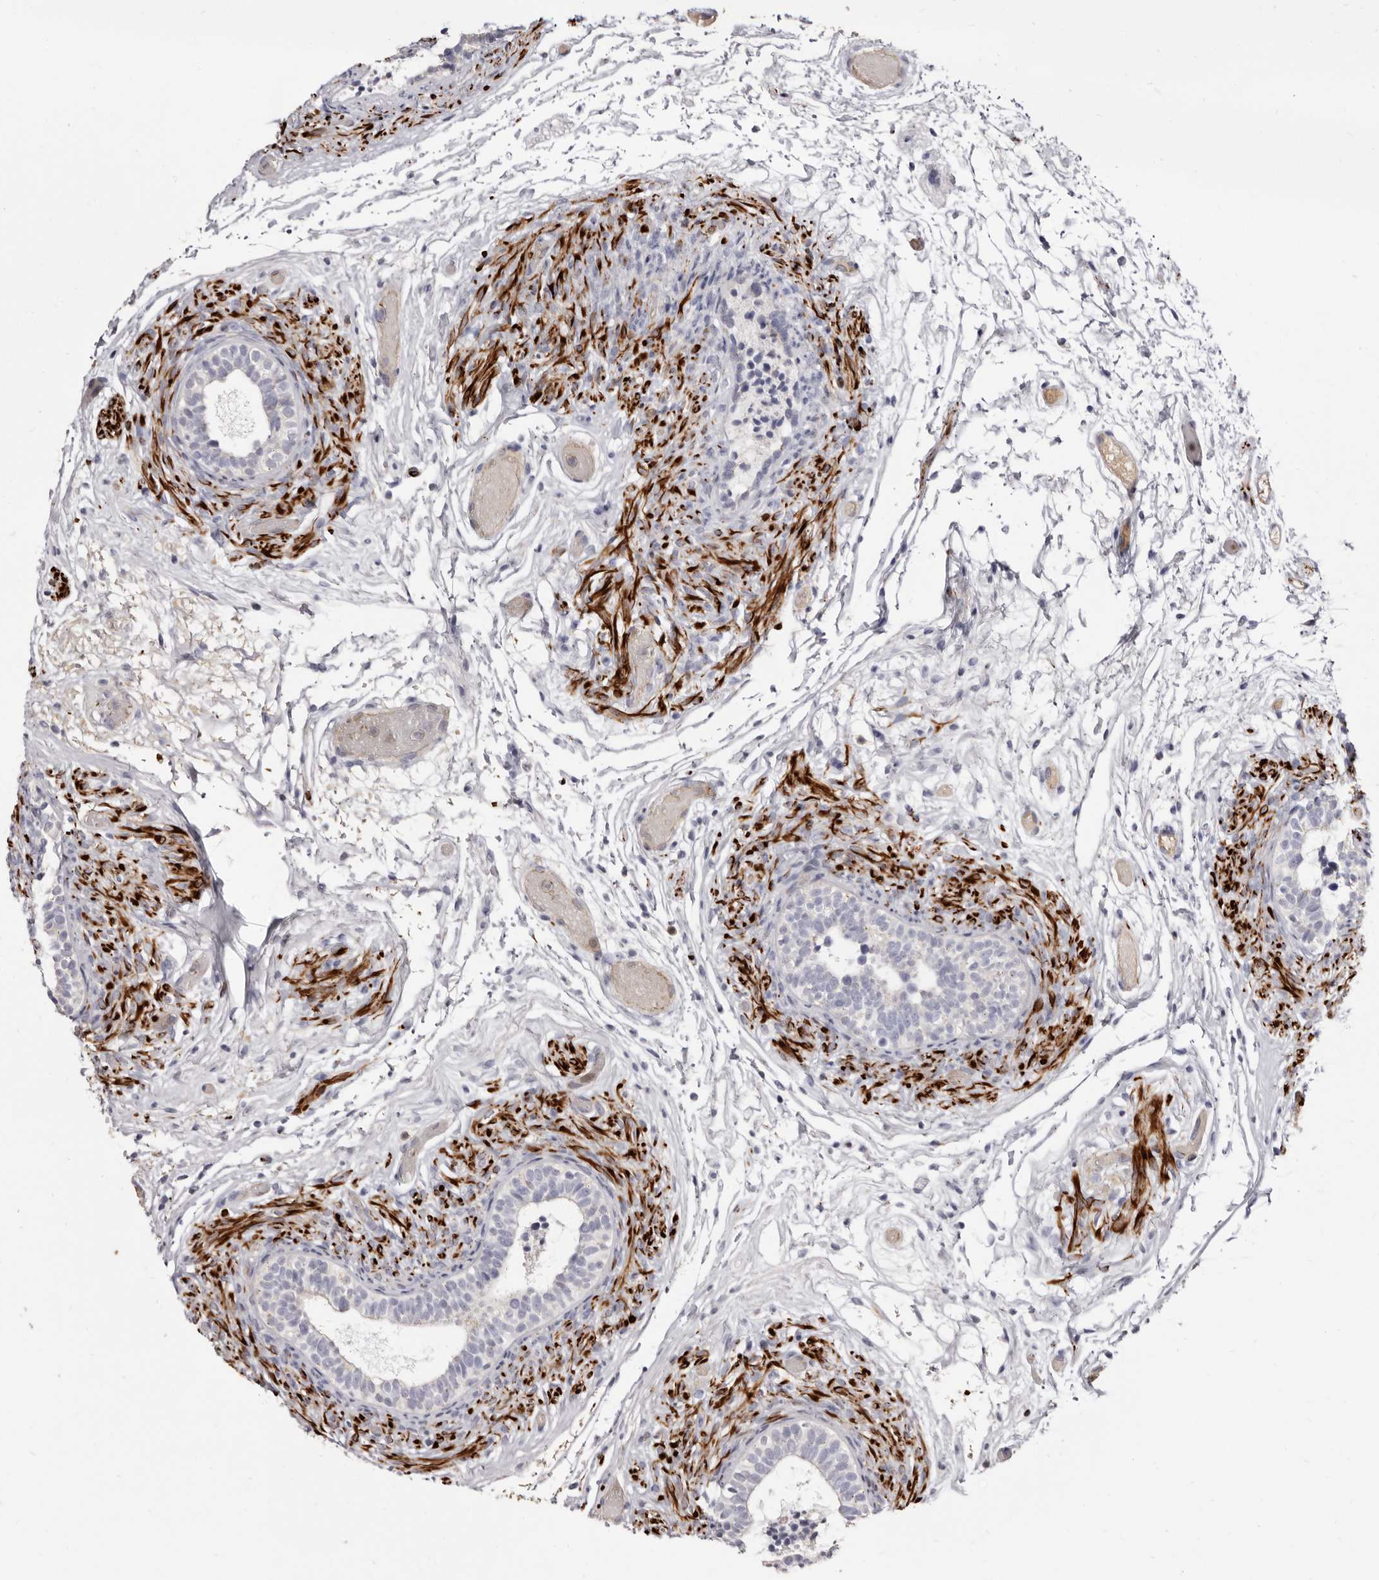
{"staining": {"intensity": "moderate", "quantity": "<25%", "location": "cytoplasmic/membranous"}, "tissue": "epididymis", "cell_type": "Glandular cells", "image_type": "normal", "snomed": [{"axis": "morphology", "description": "Normal tissue, NOS"}, {"axis": "topography", "description": "Epididymis"}], "caption": "Protein expression analysis of normal epididymis displays moderate cytoplasmic/membranous staining in about <25% of glandular cells. The staining was performed using DAB to visualize the protein expression in brown, while the nuclei were stained in blue with hematoxylin (Magnification: 20x).", "gene": "AIDA", "patient": {"sex": "male", "age": 5}}